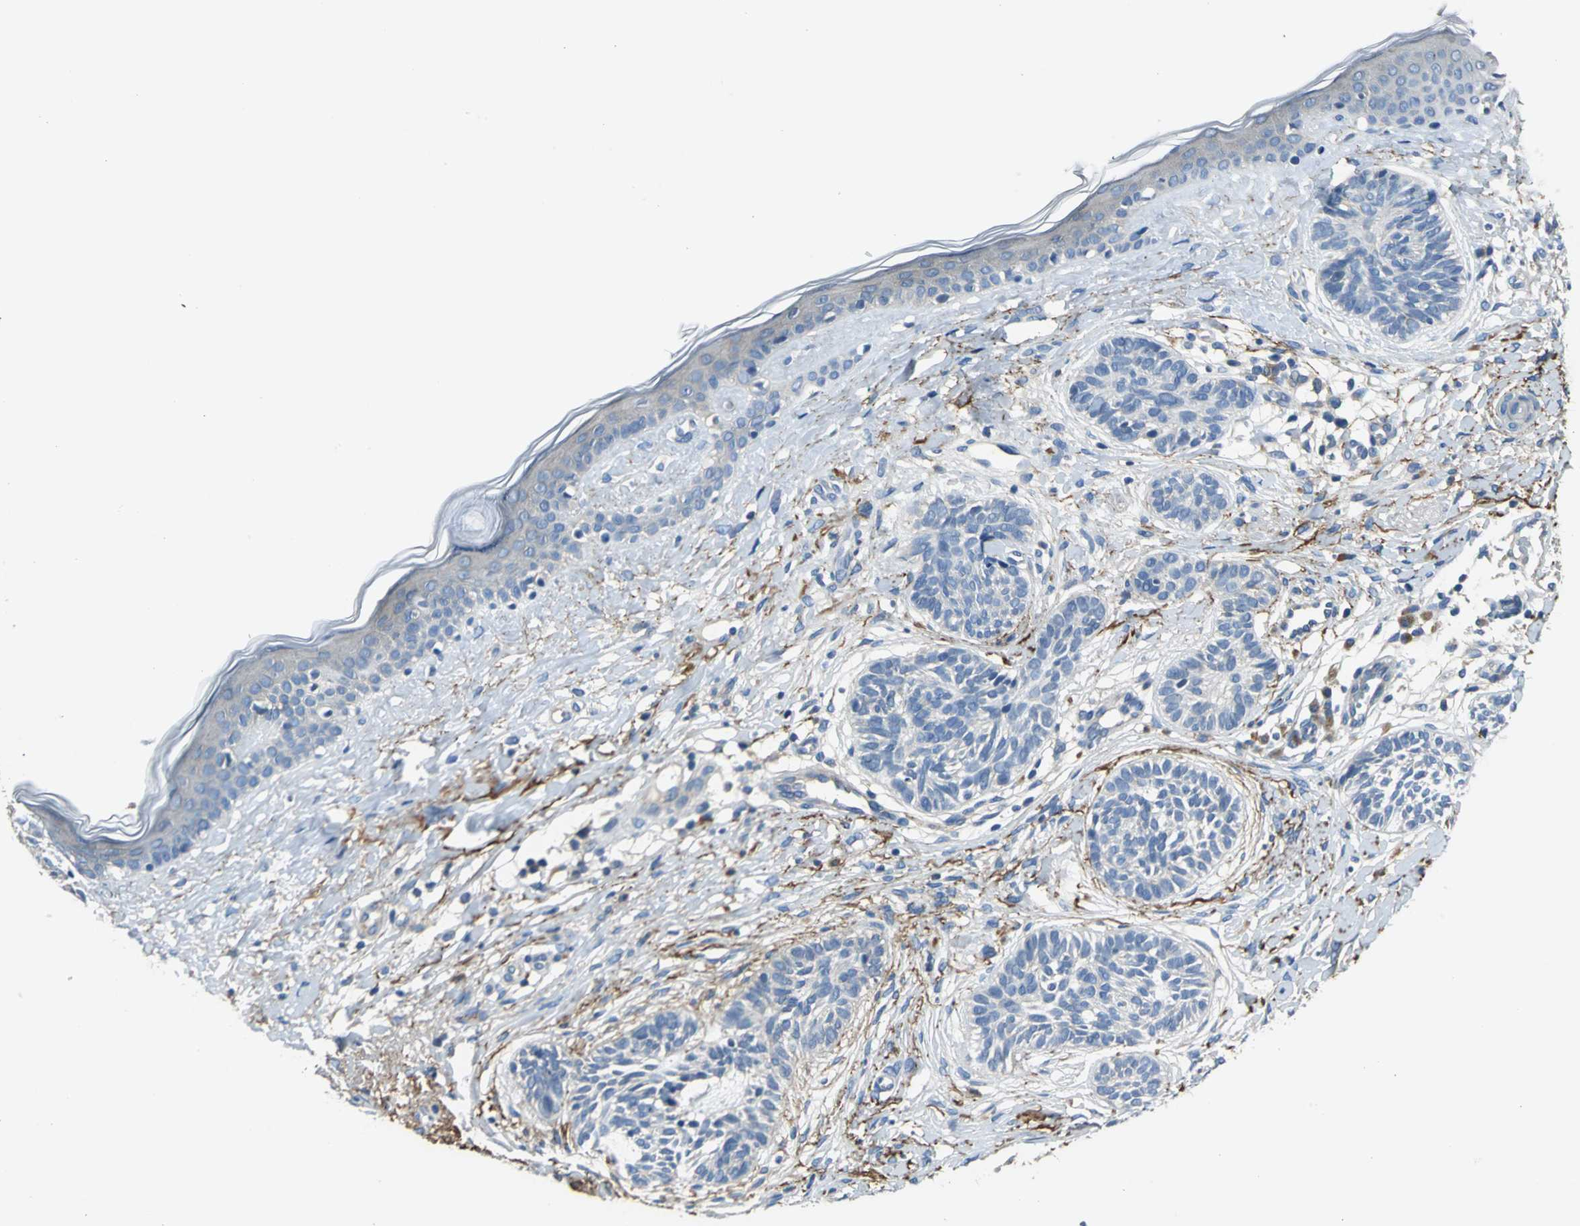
{"staining": {"intensity": "negative", "quantity": "none", "location": "none"}, "tissue": "skin cancer", "cell_type": "Tumor cells", "image_type": "cancer", "snomed": [{"axis": "morphology", "description": "Normal tissue, NOS"}, {"axis": "morphology", "description": "Basal cell carcinoma"}, {"axis": "topography", "description": "Skin"}], "caption": "There is no significant positivity in tumor cells of basal cell carcinoma (skin). The staining was performed using DAB (3,3'-diaminobenzidine) to visualize the protein expression in brown, while the nuclei were stained in blue with hematoxylin (Magnification: 20x).", "gene": "SLC16A7", "patient": {"sex": "male", "age": 63}}